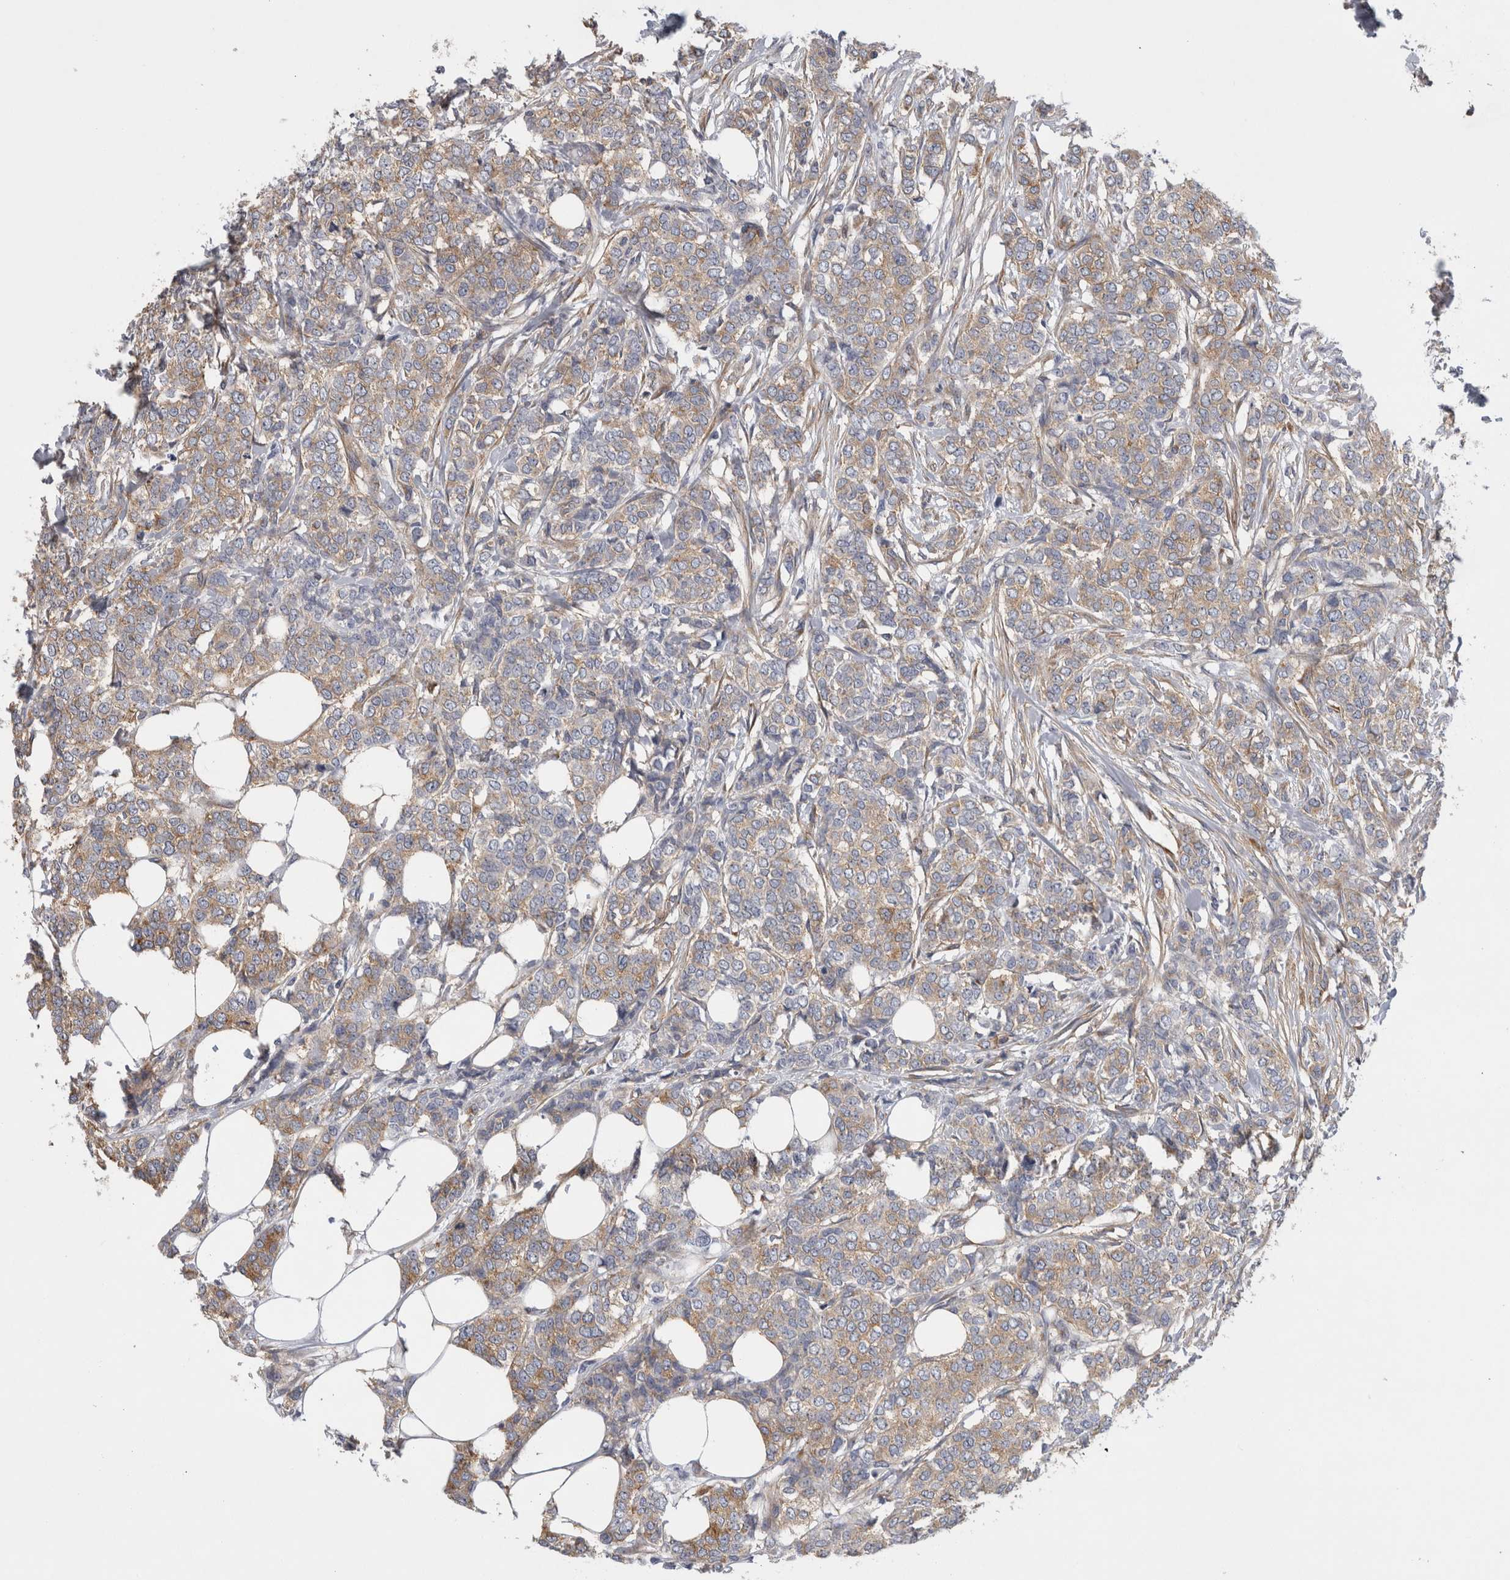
{"staining": {"intensity": "weak", "quantity": ">75%", "location": "cytoplasmic/membranous"}, "tissue": "breast cancer", "cell_type": "Tumor cells", "image_type": "cancer", "snomed": [{"axis": "morphology", "description": "Lobular carcinoma"}, {"axis": "topography", "description": "Skin"}, {"axis": "topography", "description": "Breast"}], "caption": "Weak cytoplasmic/membranous protein staining is seen in approximately >75% of tumor cells in breast cancer (lobular carcinoma). (DAB (3,3'-diaminobenzidine) = brown stain, brightfield microscopy at high magnification).", "gene": "ATXN3", "patient": {"sex": "female", "age": 46}}